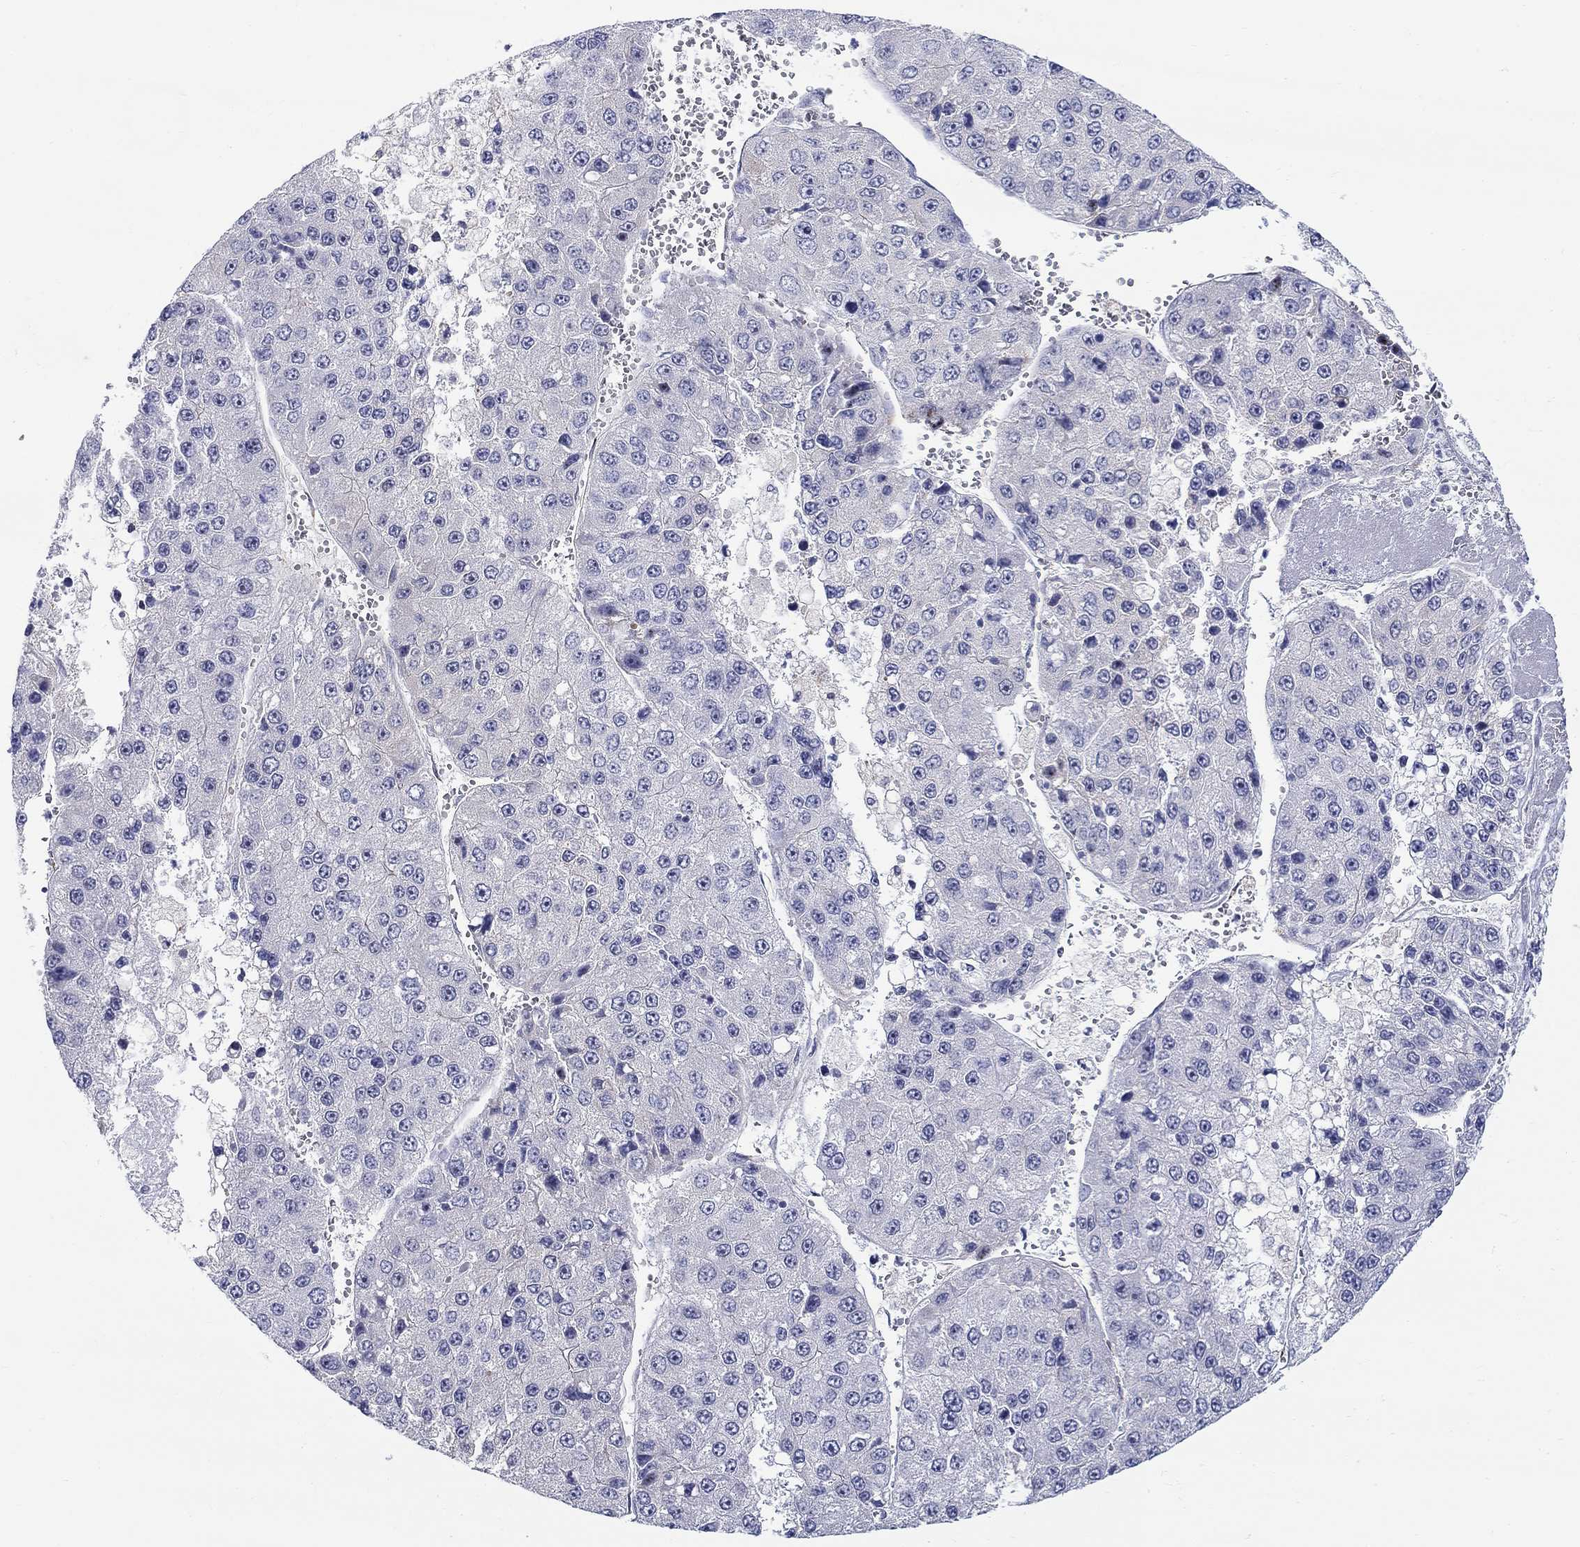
{"staining": {"intensity": "negative", "quantity": "none", "location": "none"}, "tissue": "liver cancer", "cell_type": "Tumor cells", "image_type": "cancer", "snomed": [{"axis": "morphology", "description": "Carcinoma, Hepatocellular, NOS"}, {"axis": "topography", "description": "Liver"}], "caption": "Histopathology image shows no significant protein positivity in tumor cells of liver hepatocellular carcinoma.", "gene": "QRFPR", "patient": {"sex": "female", "age": 73}}